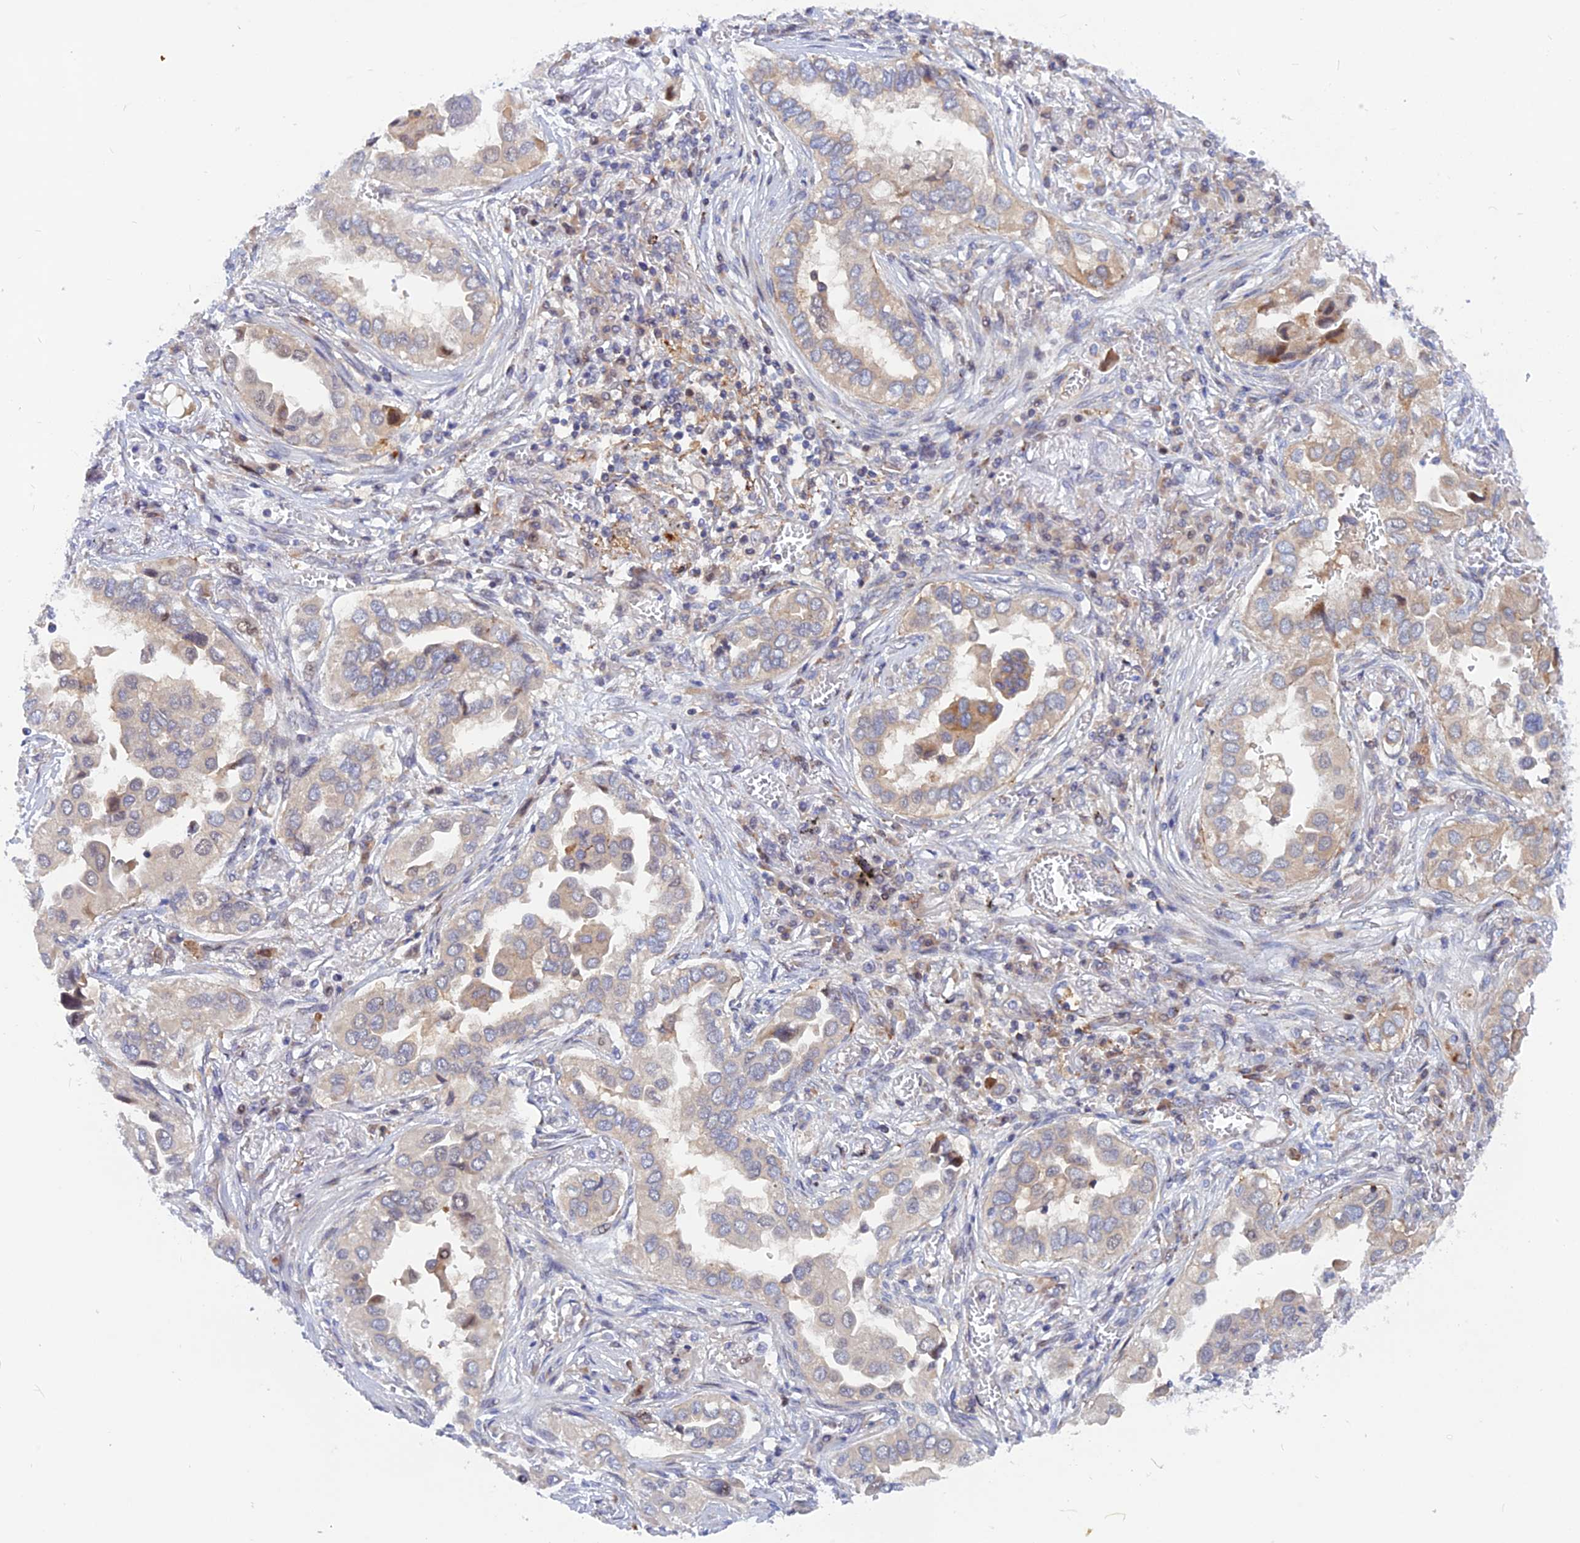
{"staining": {"intensity": "moderate", "quantity": "<25%", "location": "cytoplasmic/membranous"}, "tissue": "lung cancer", "cell_type": "Tumor cells", "image_type": "cancer", "snomed": [{"axis": "morphology", "description": "Adenocarcinoma, NOS"}, {"axis": "topography", "description": "Lung"}], "caption": "Human lung adenocarcinoma stained with a protein marker demonstrates moderate staining in tumor cells.", "gene": "DNAJC16", "patient": {"sex": "female", "age": 76}}